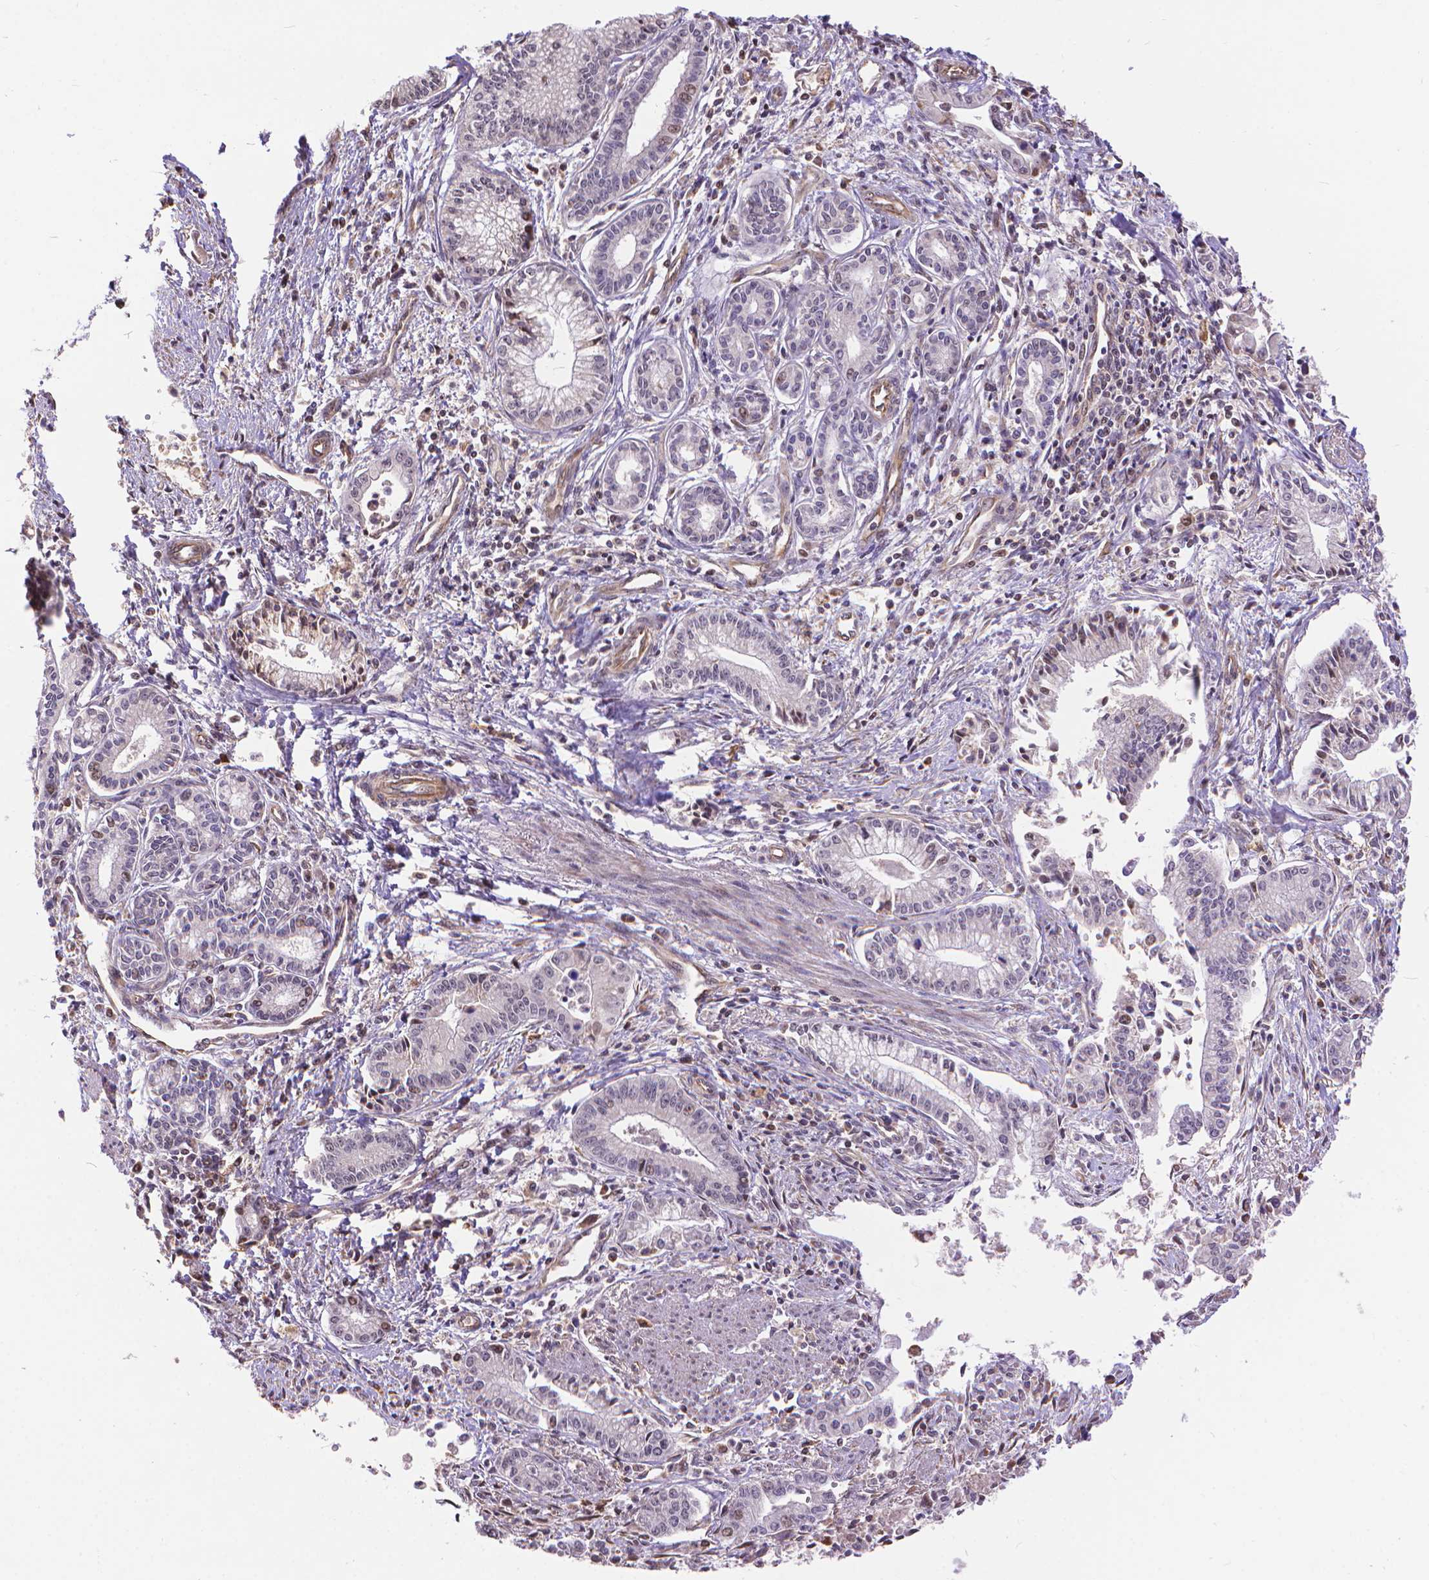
{"staining": {"intensity": "negative", "quantity": "none", "location": "none"}, "tissue": "pancreatic cancer", "cell_type": "Tumor cells", "image_type": "cancer", "snomed": [{"axis": "morphology", "description": "Adenocarcinoma, NOS"}, {"axis": "topography", "description": "Pancreas"}], "caption": "This is a micrograph of immunohistochemistry (IHC) staining of pancreatic cancer (adenocarcinoma), which shows no positivity in tumor cells.", "gene": "TMEM135", "patient": {"sex": "female", "age": 65}}